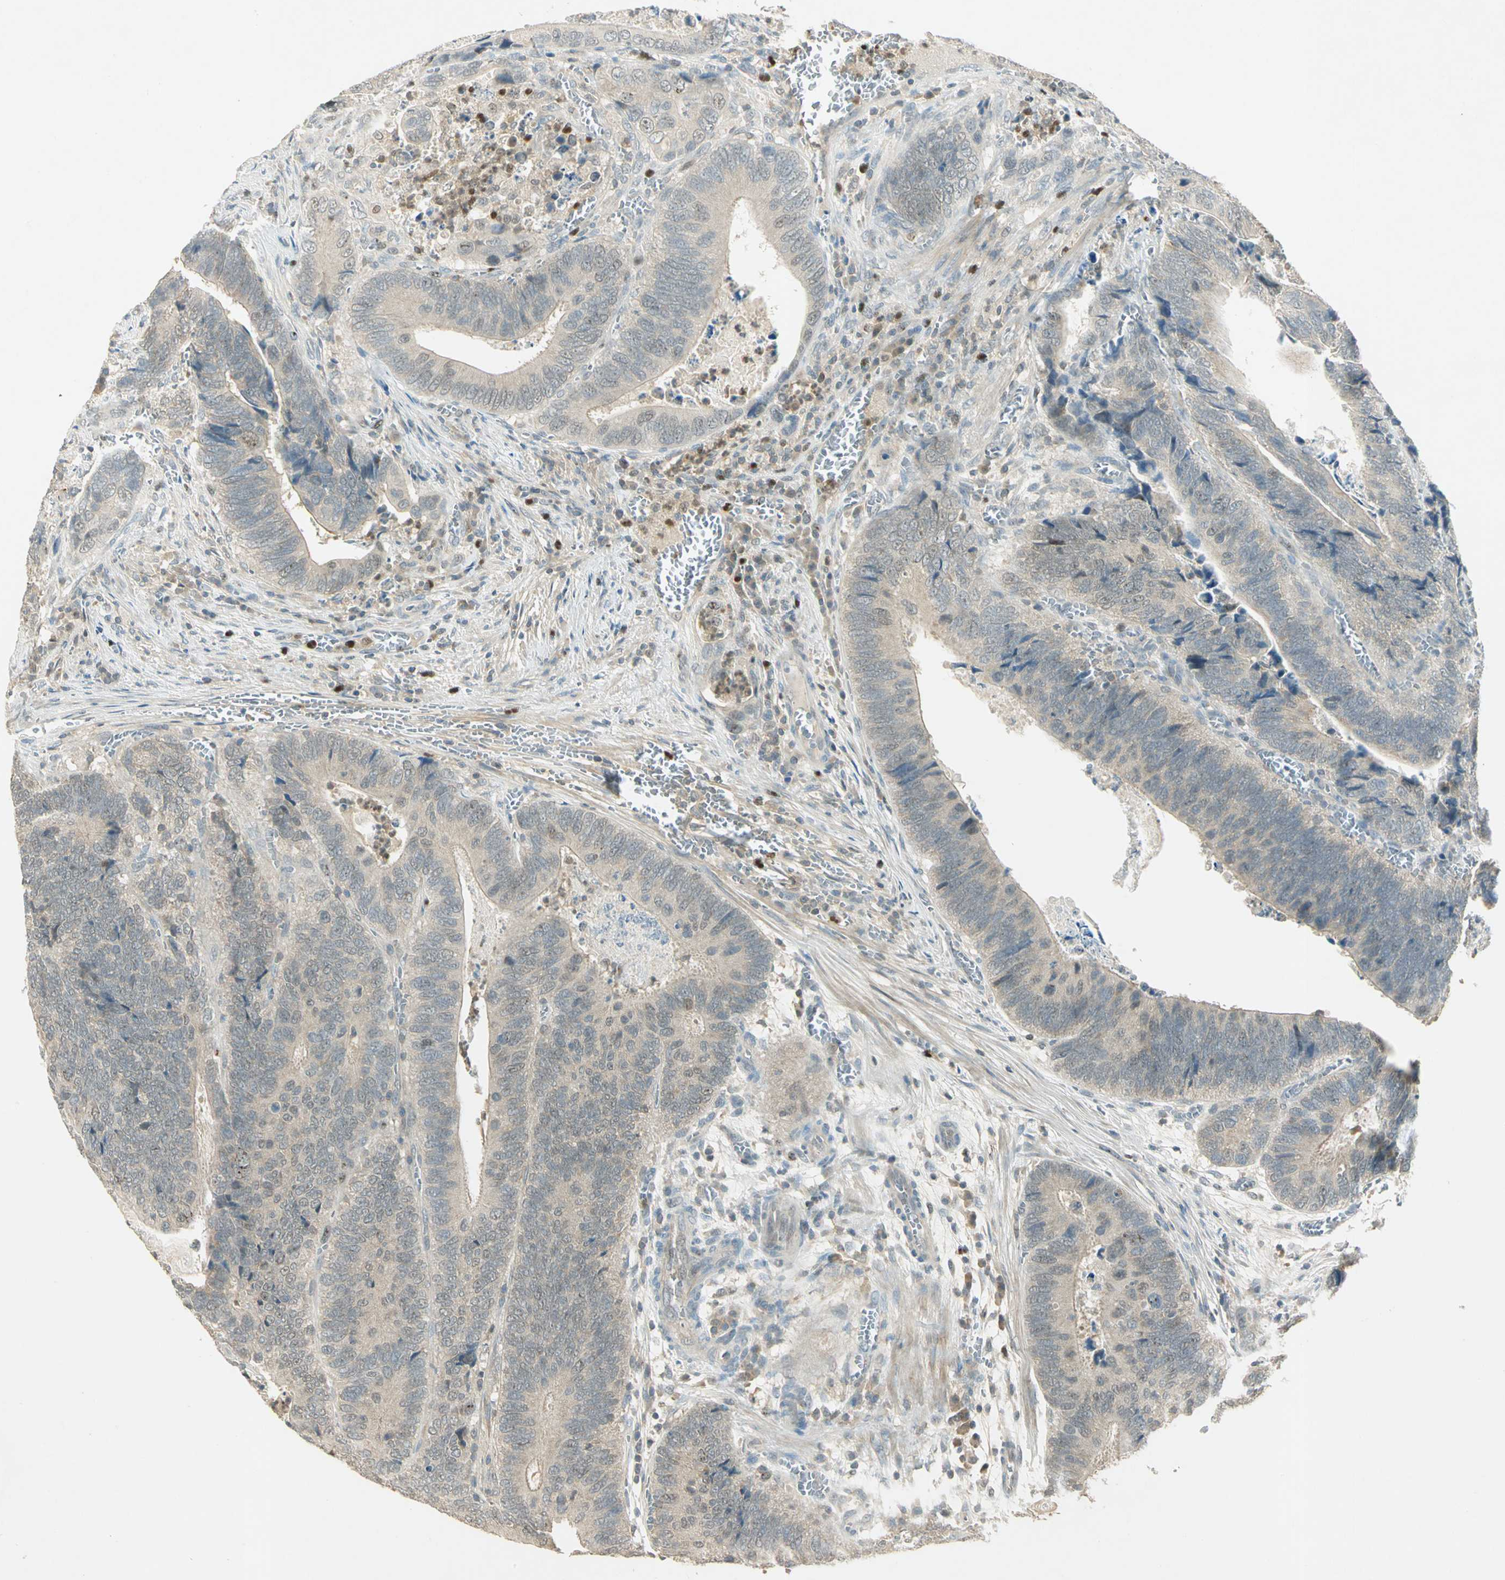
{"staining": {"intensity": "weak", "quantity": ">75%", "location": "cytoplasmic/membranous"}, "tissue": "colorectal cancer", "cell_type": "Tumor cells", "image_type": "cancer", "snomed": [{"axis": "morphology", "description": "Adenocarcinoma, NOS"}, {"axis": "topography", "description": "Colon"}], "caption": "The image reveals a brown stain indicating the presence of a protein in the cytoplasmic/membranous of tumor cells in colorectal adenocarcinoma. (DAB IHC with brightfield microscopy, high magnification).", "gene": "BIRC2", "patient": {"sex": "male", "age": 72}}